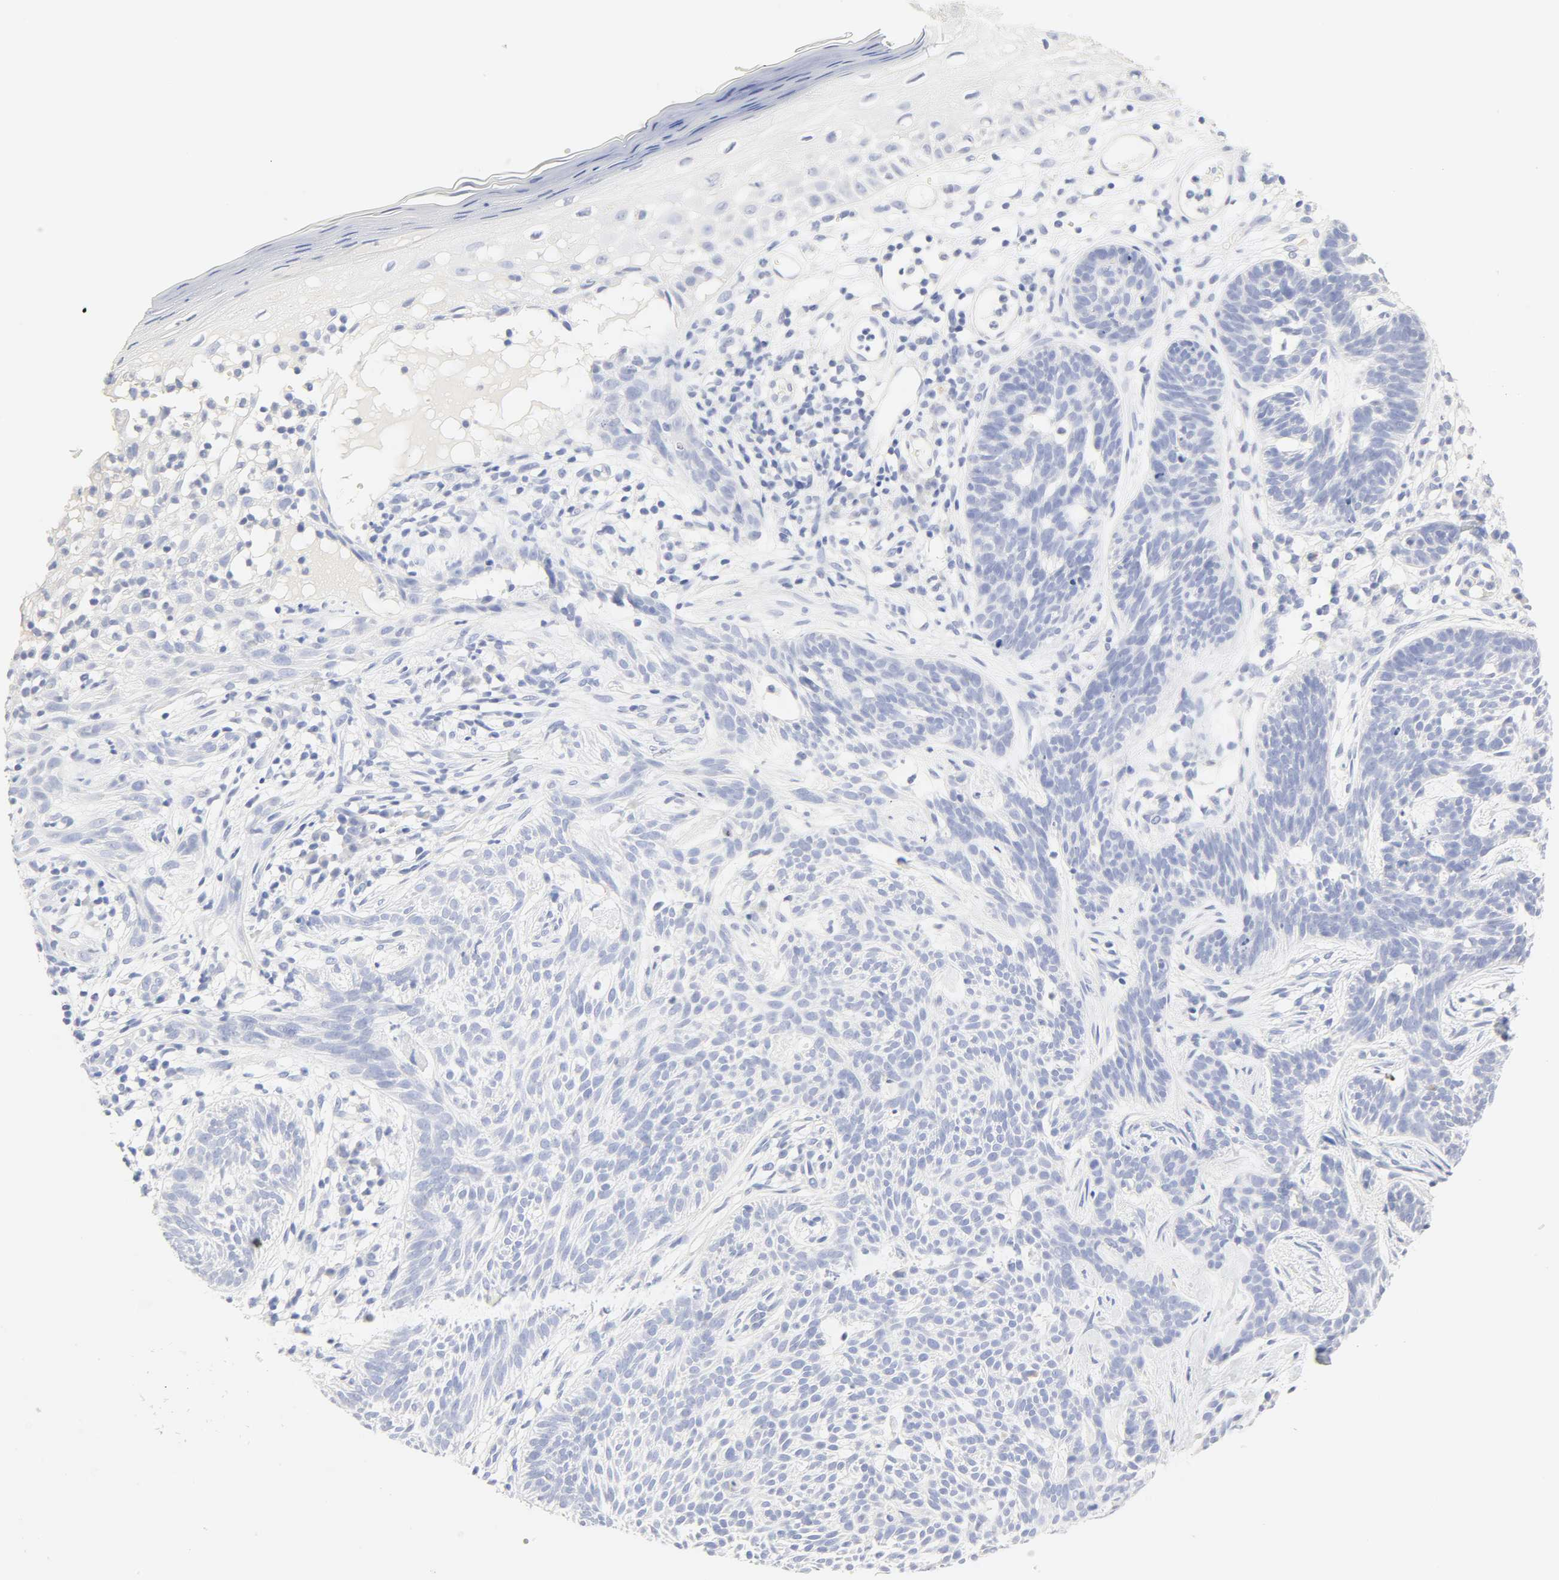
{"staining": {"intensity": "negative", "quantity": "none", "location": "none"}, "tissue": "skin cancer", "cell_type": "Tumor cells", "image_type": "cancer", "snomed": [{"axis": "morphology", "description": "Normal tissue, NOS"}, {"axis": "morphology", "description": "Basal cell carcinoma"}, {"axis": "topography", "description": "Skin"}], "caption": "The histopathology image displays no significant expression in tumor cells of skin cancer.", "gene": "SLCO1B3", "patient": {"sex": "female", "age": 69}}